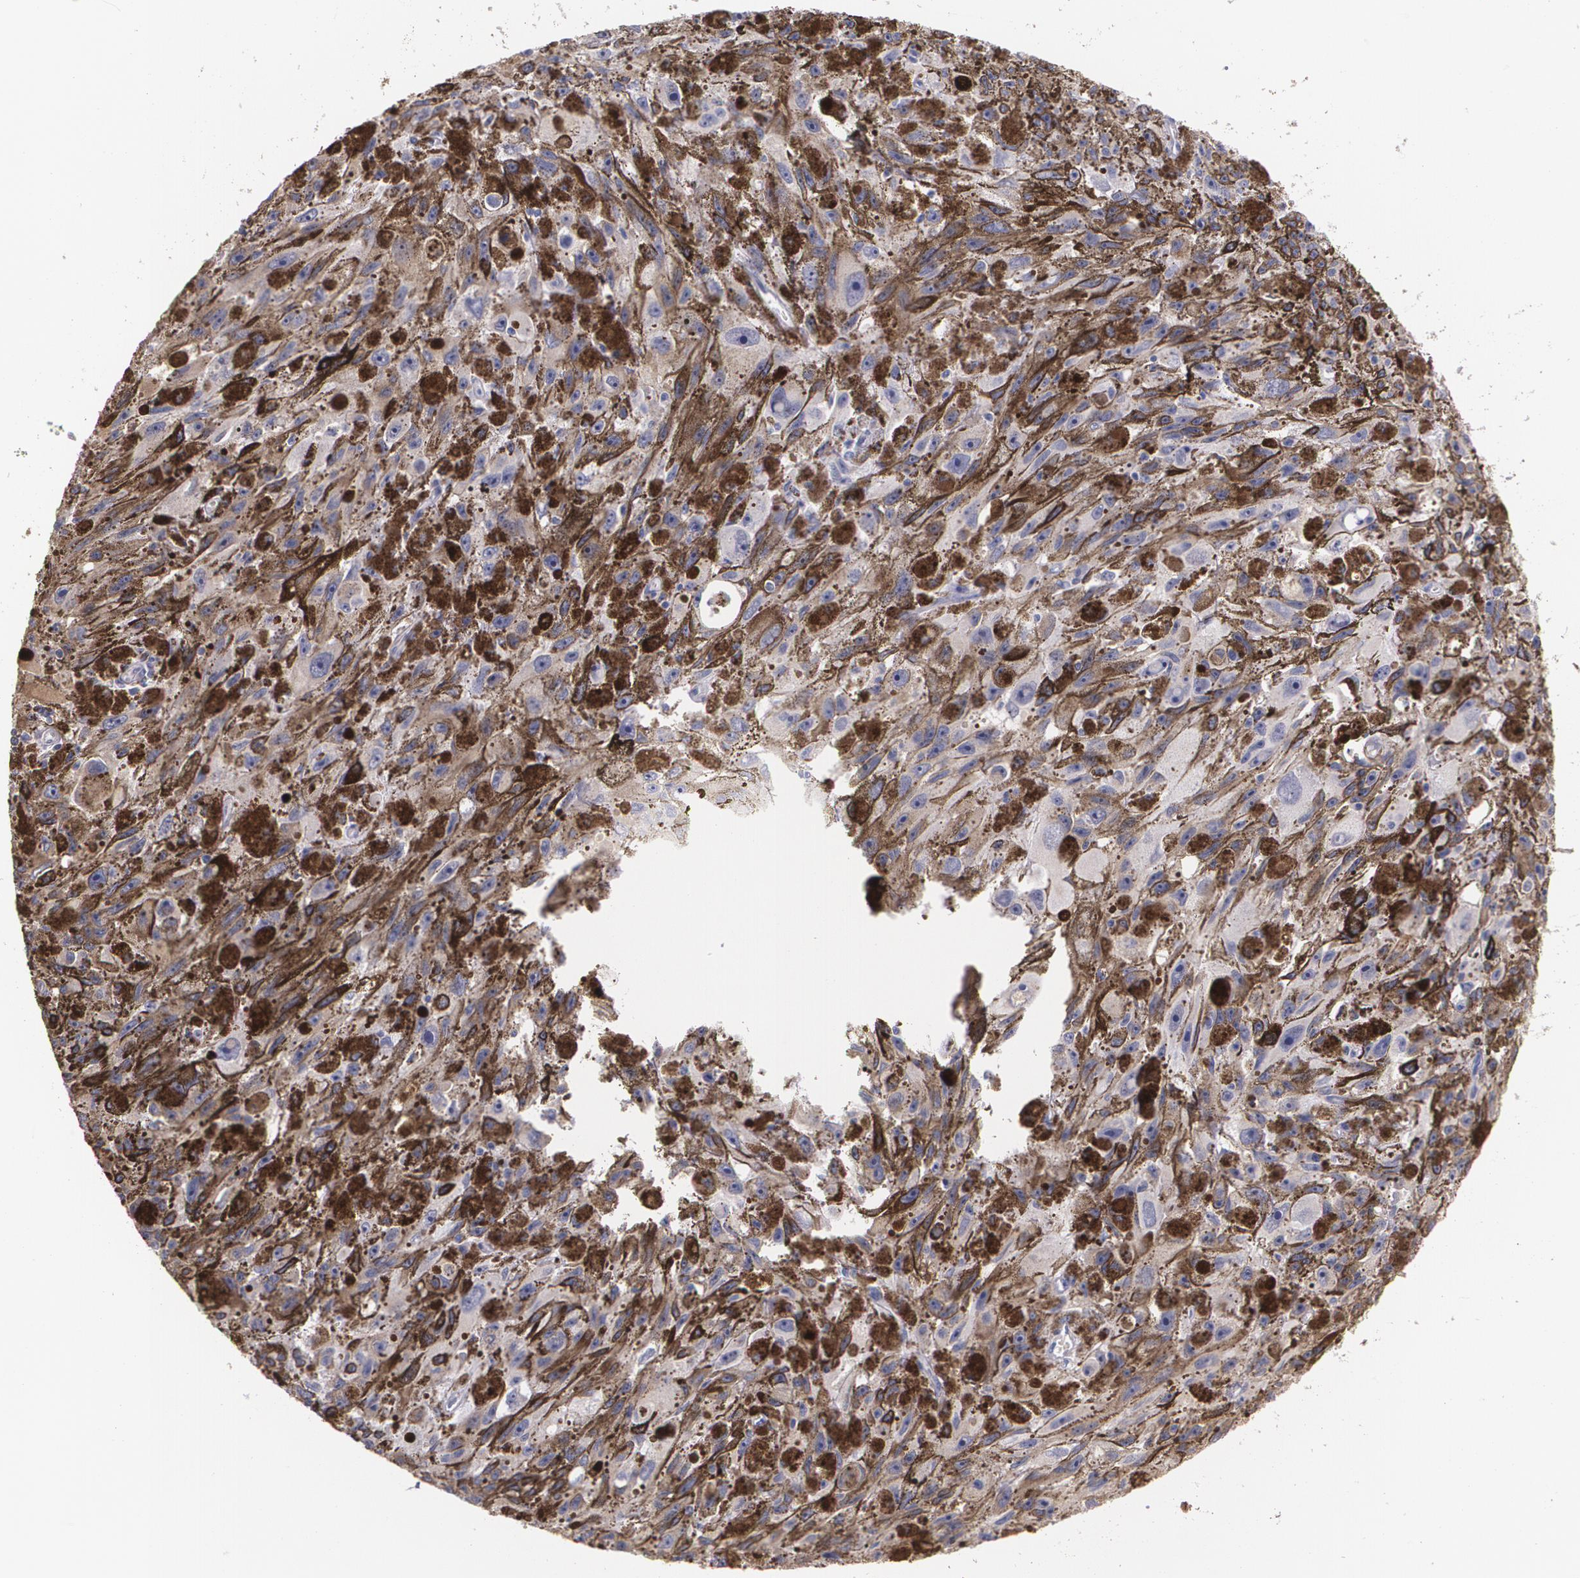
{"staining": {"intensity": "negative", "quantity": "none", "location": "none"}, "tissue": "melanoma", "cell_type": "Tumor cells", "image_type": "cancer", "snomed": [{"axis": "morphology", "description": "Malignant melanoma, NOS"}, {"axis": "topography", "description": "Skin"}], "caption": "Protein analysis of malignant melanoma demonstrates no significant staining in tumor cells.", "gene": "AMBP", "patient": {"sex": "female", "age": 104}}